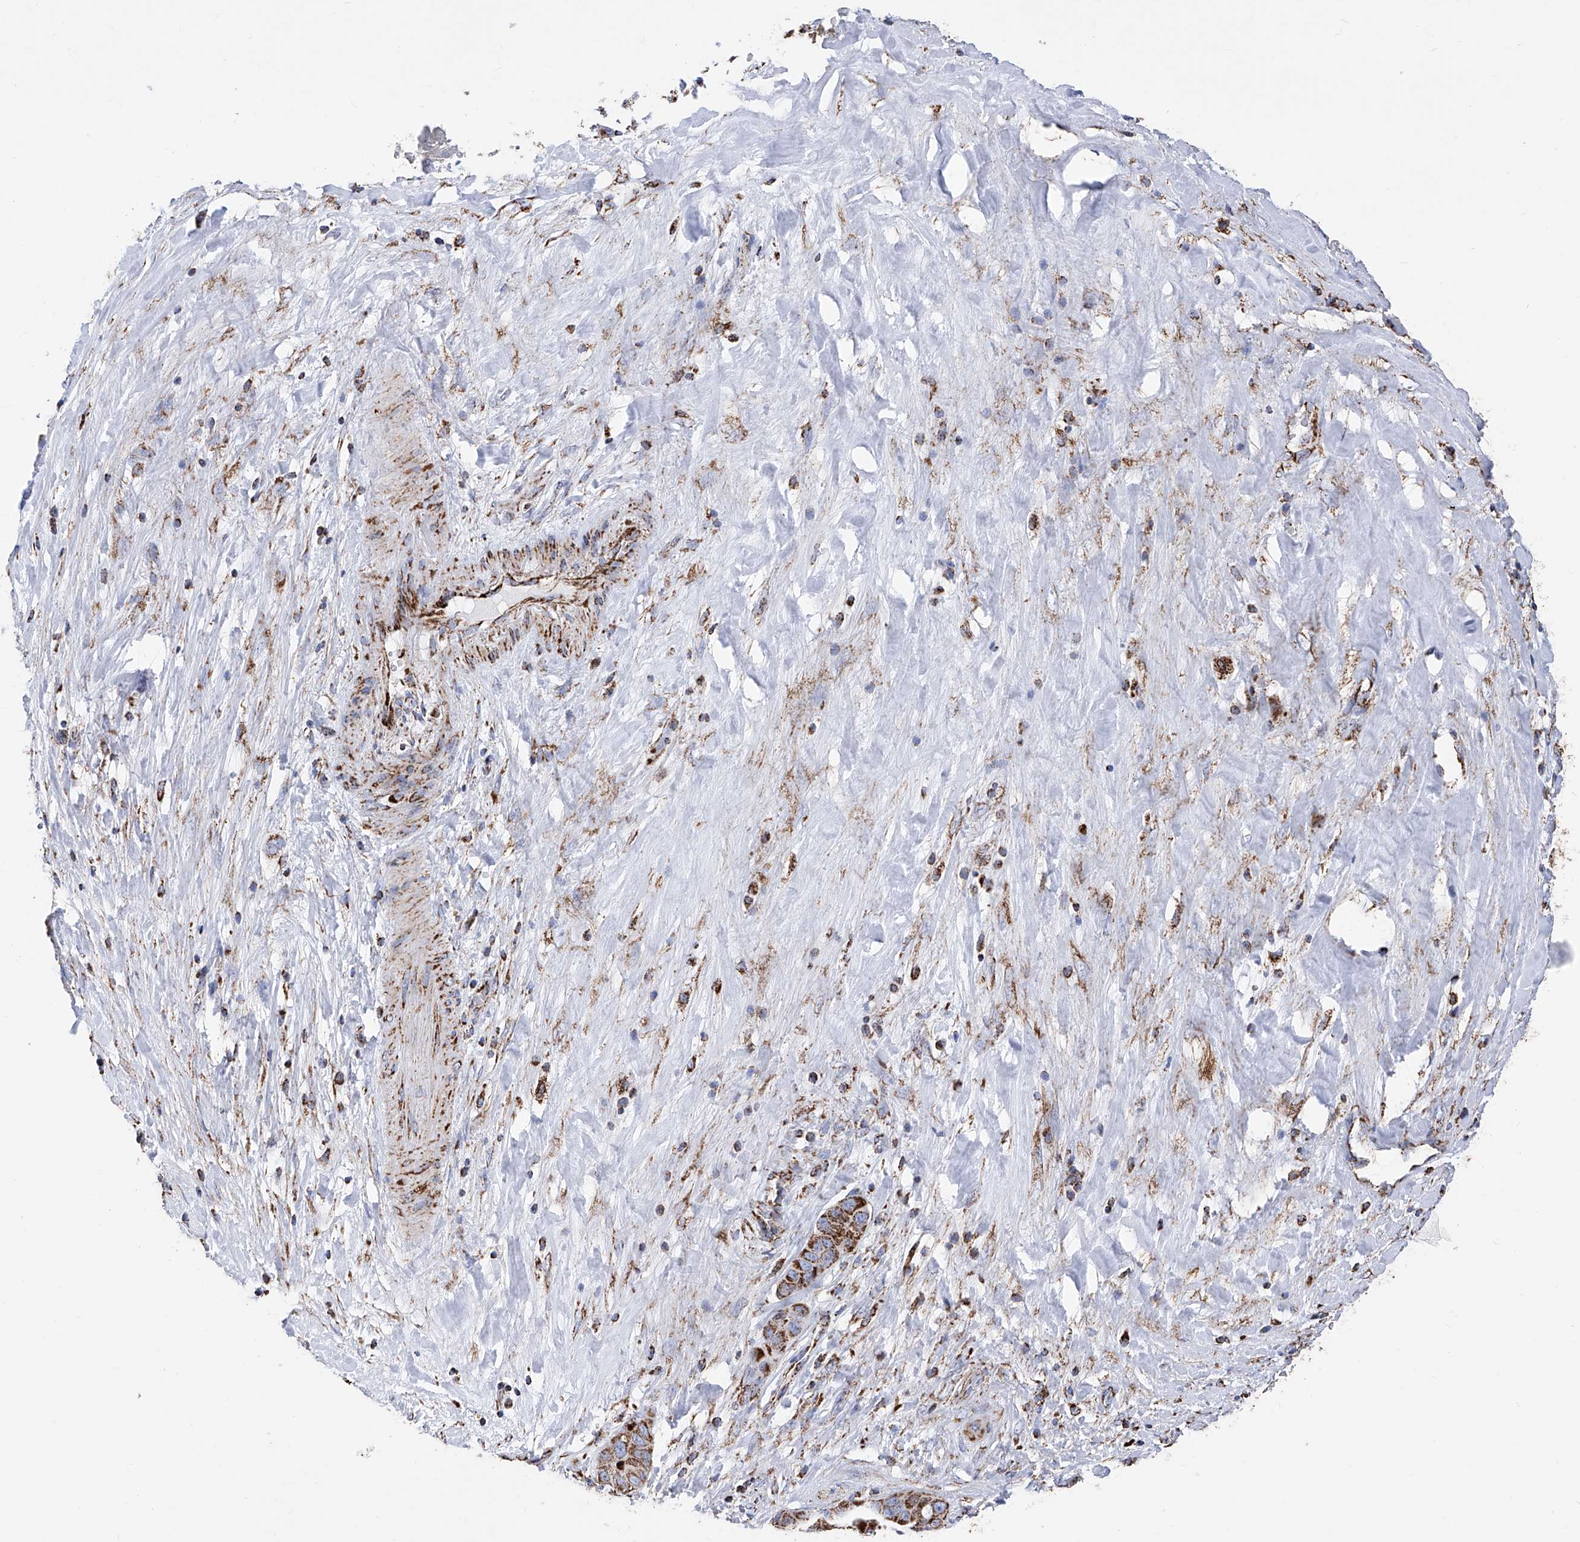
{"staining": {"intensity": "moderate", "quantity": ">75%", "location": "cytoplasmic/membranous"}, "tissue": "liver cancer", "cell_type": "Tumor cells", "image_type": "cancer", "snomed": [{"axis": "morphology", "description": "Cholangiocarcinoma"}, {"axis": "topography", "description": "Liver"}], "caption": "DAB immunohistochemical staining of human cholangiocarcinoma (liver) reveals moderate cytoplasmic/membranous protein positivity in approximately >75% of tumor cells.", "gene": "ATP5PF", "patient": {"sex": "female", "age": 52}}